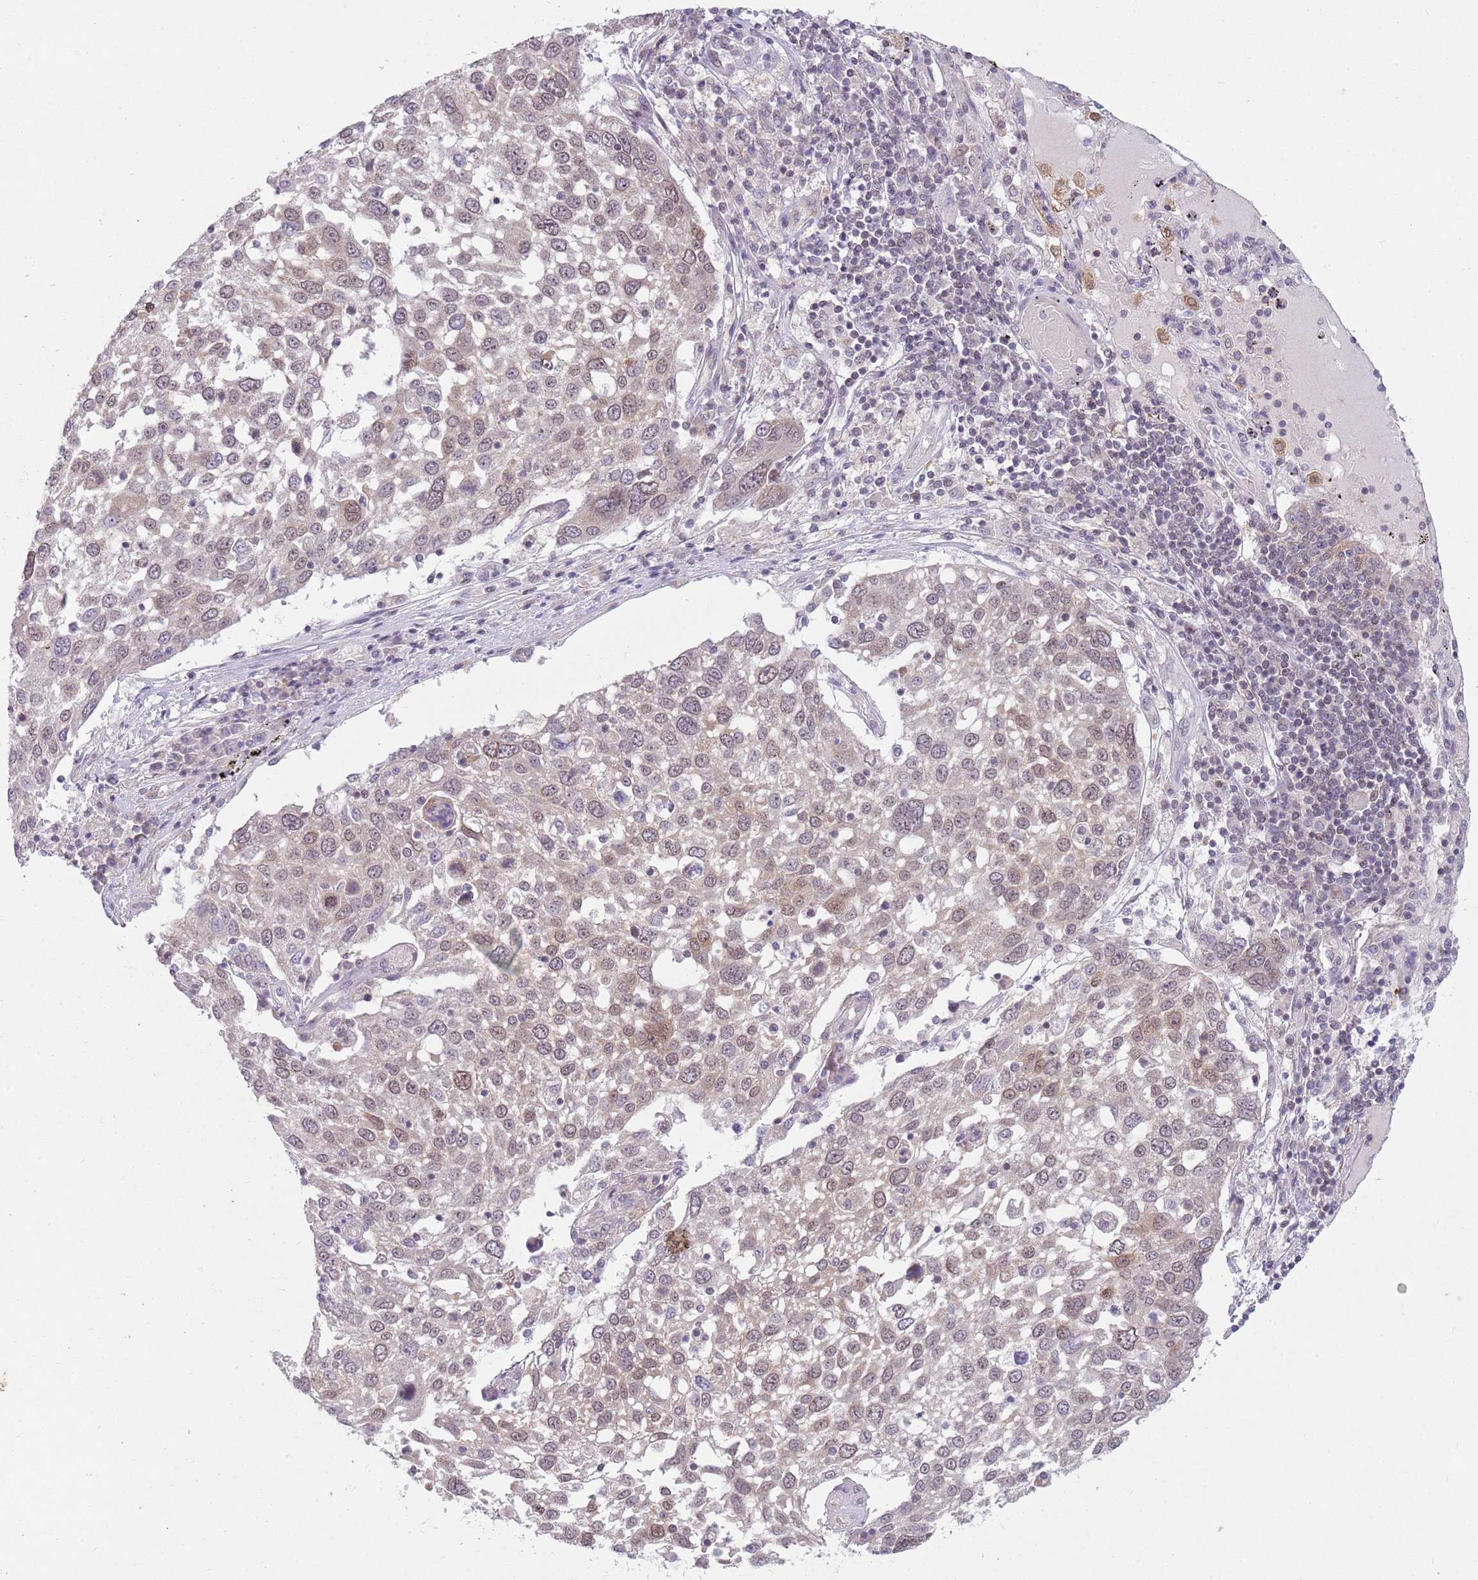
{"staining": {"intensity": "weak", "quantity": "25%-75%", "location": "nuclear"}, "tissue": "lung cancer", "cell_type": "Tumor cells", "image_type": "cancer", "snomed": [{"axis": "morphology", "description": "Squamous cell carcinoma, NOS"}, {"axis": "topography", "description": "Lung"}], "caption": "Brown immunohistochemical staining in lung squamous cell carcinoma reveals weak nuclear positivity in approximately 25%-75% of tumor cells. (DAB (3,3'-diaminobenzidine) IHC with brightfield microscopy, high magnification).", "gene": "ZNF574", "patient": {"sex": "male", "age": 65}}